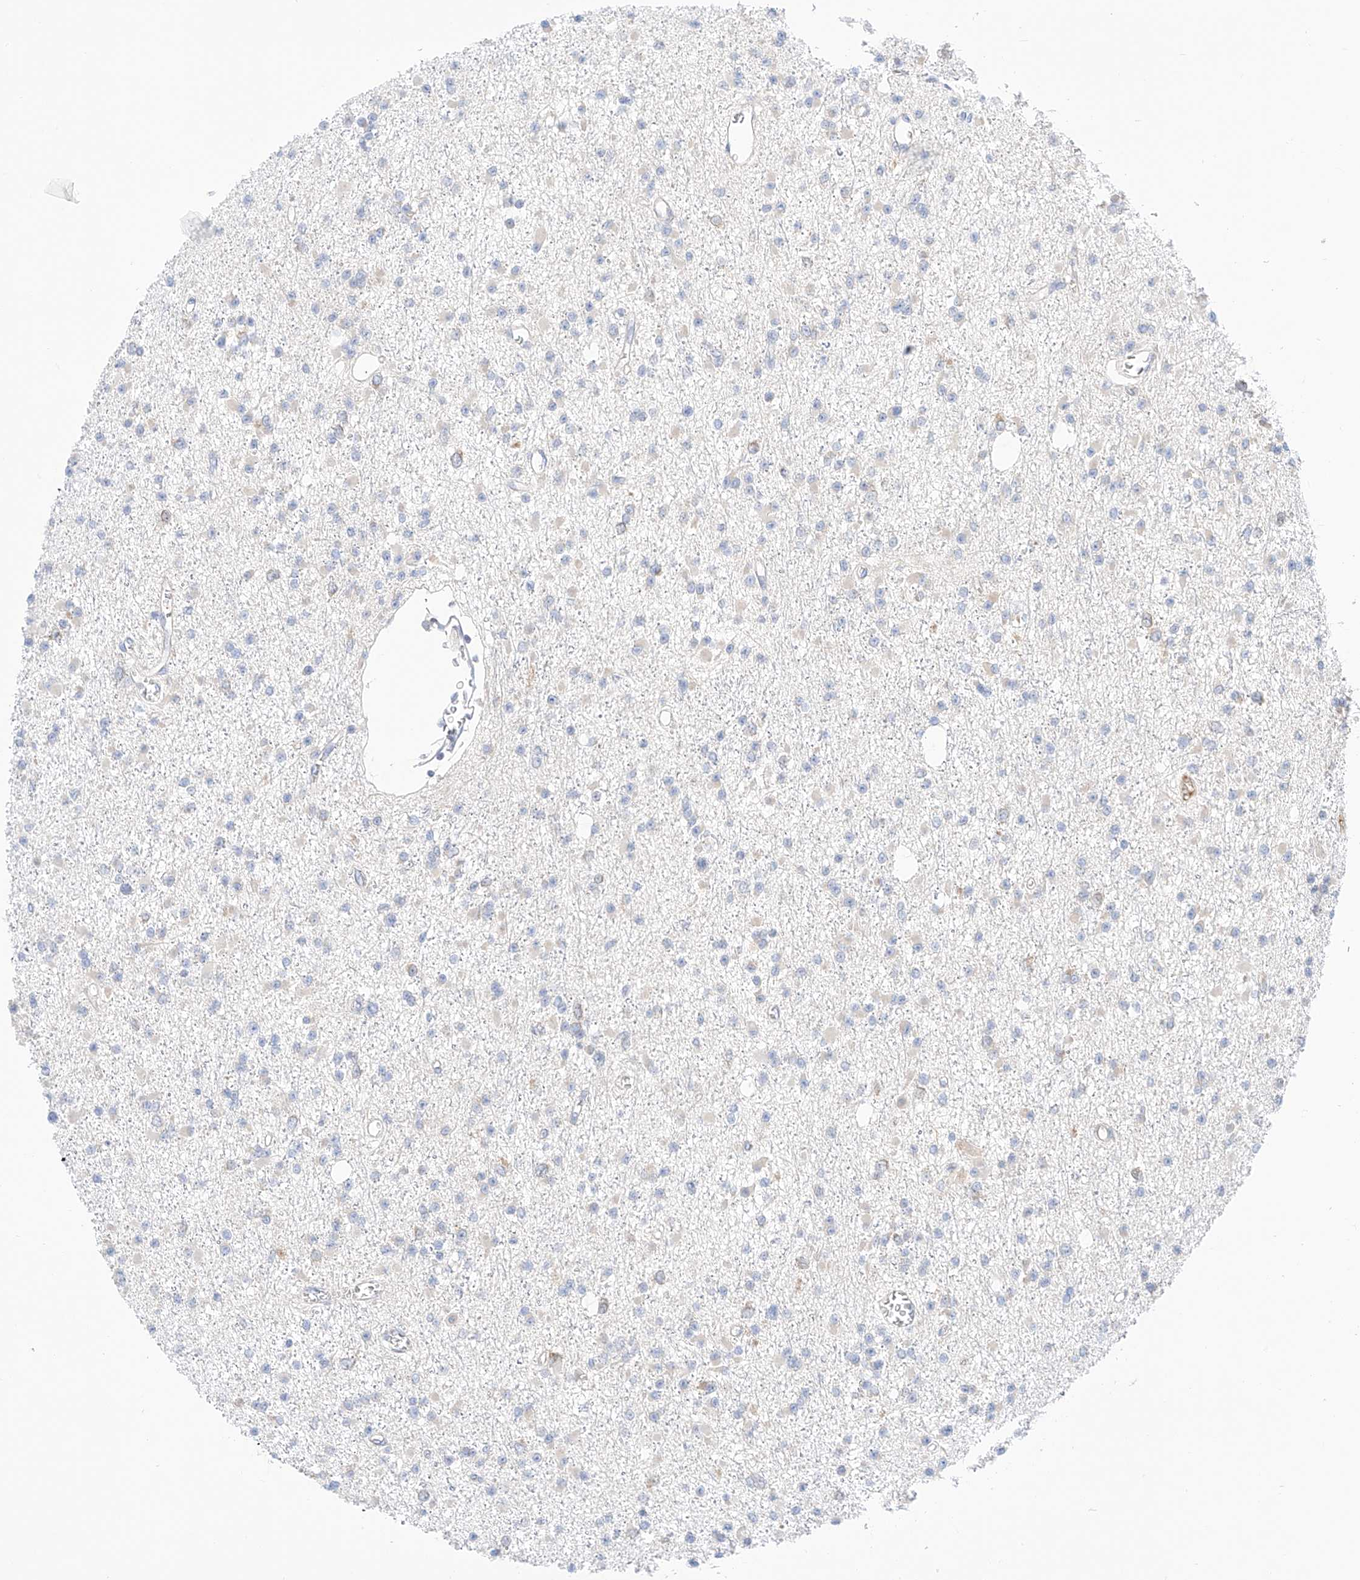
{"staining": {"intensity": "negative", "quantity": "none", "location": "none"}, "tissue": "glioma", "cell_type": "Tumor cells", "image_type": "cancer", "snomed": [{"axis": "morphology", "description": "Glioma, malignant, Low grade"}, {"axis": "topography", "description": "Brain"}], "caption": "An IHC photomicrograph of glioma is shown. There is no staining in tumor cells of glioma.", "gene": "PGGT1B", "patient": {"sex": "female", "age": 22}}